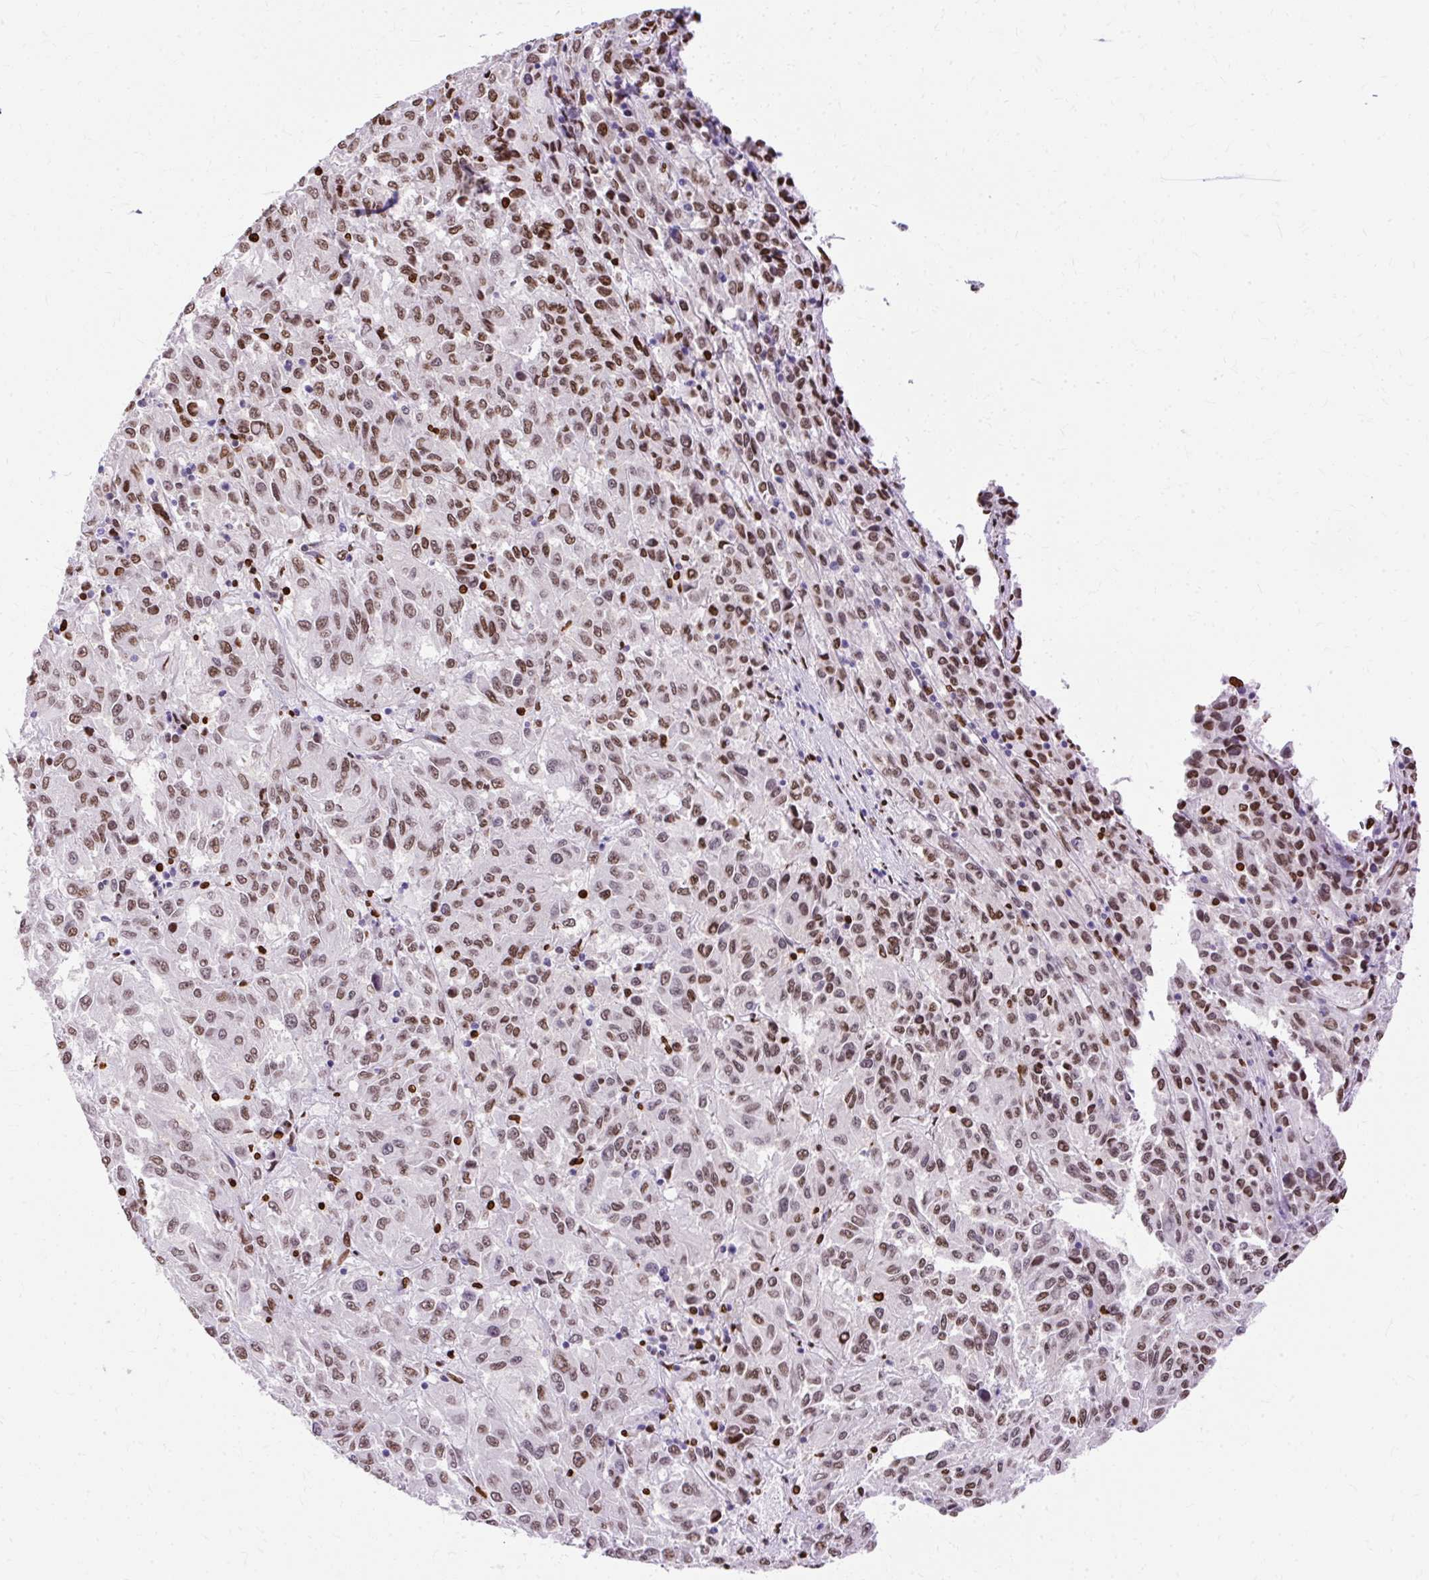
{"staining": {"intensity": "moderate", "quantity": ">75%", "location": "nuclear"}, "tissue": "melanoma", "cell_type": "Tumor cells", "image_type": "cancer", "snomed": [{"axis": "morphology", "description": "Malignant melanoma, Metastatic site"}, {"axis": "topography", "description": "Lung"}], "caption": "The photomicrograph displays staining of melanoma, revealing moderate nuclear protein staining (brown color) within tumor cells. (DAB (3,3'-diaminobenzidine) IHC with brightfield microscopy, high magnification).", "gene": "TMEM184C", "patient": {"sex": "male", "age": 64}}